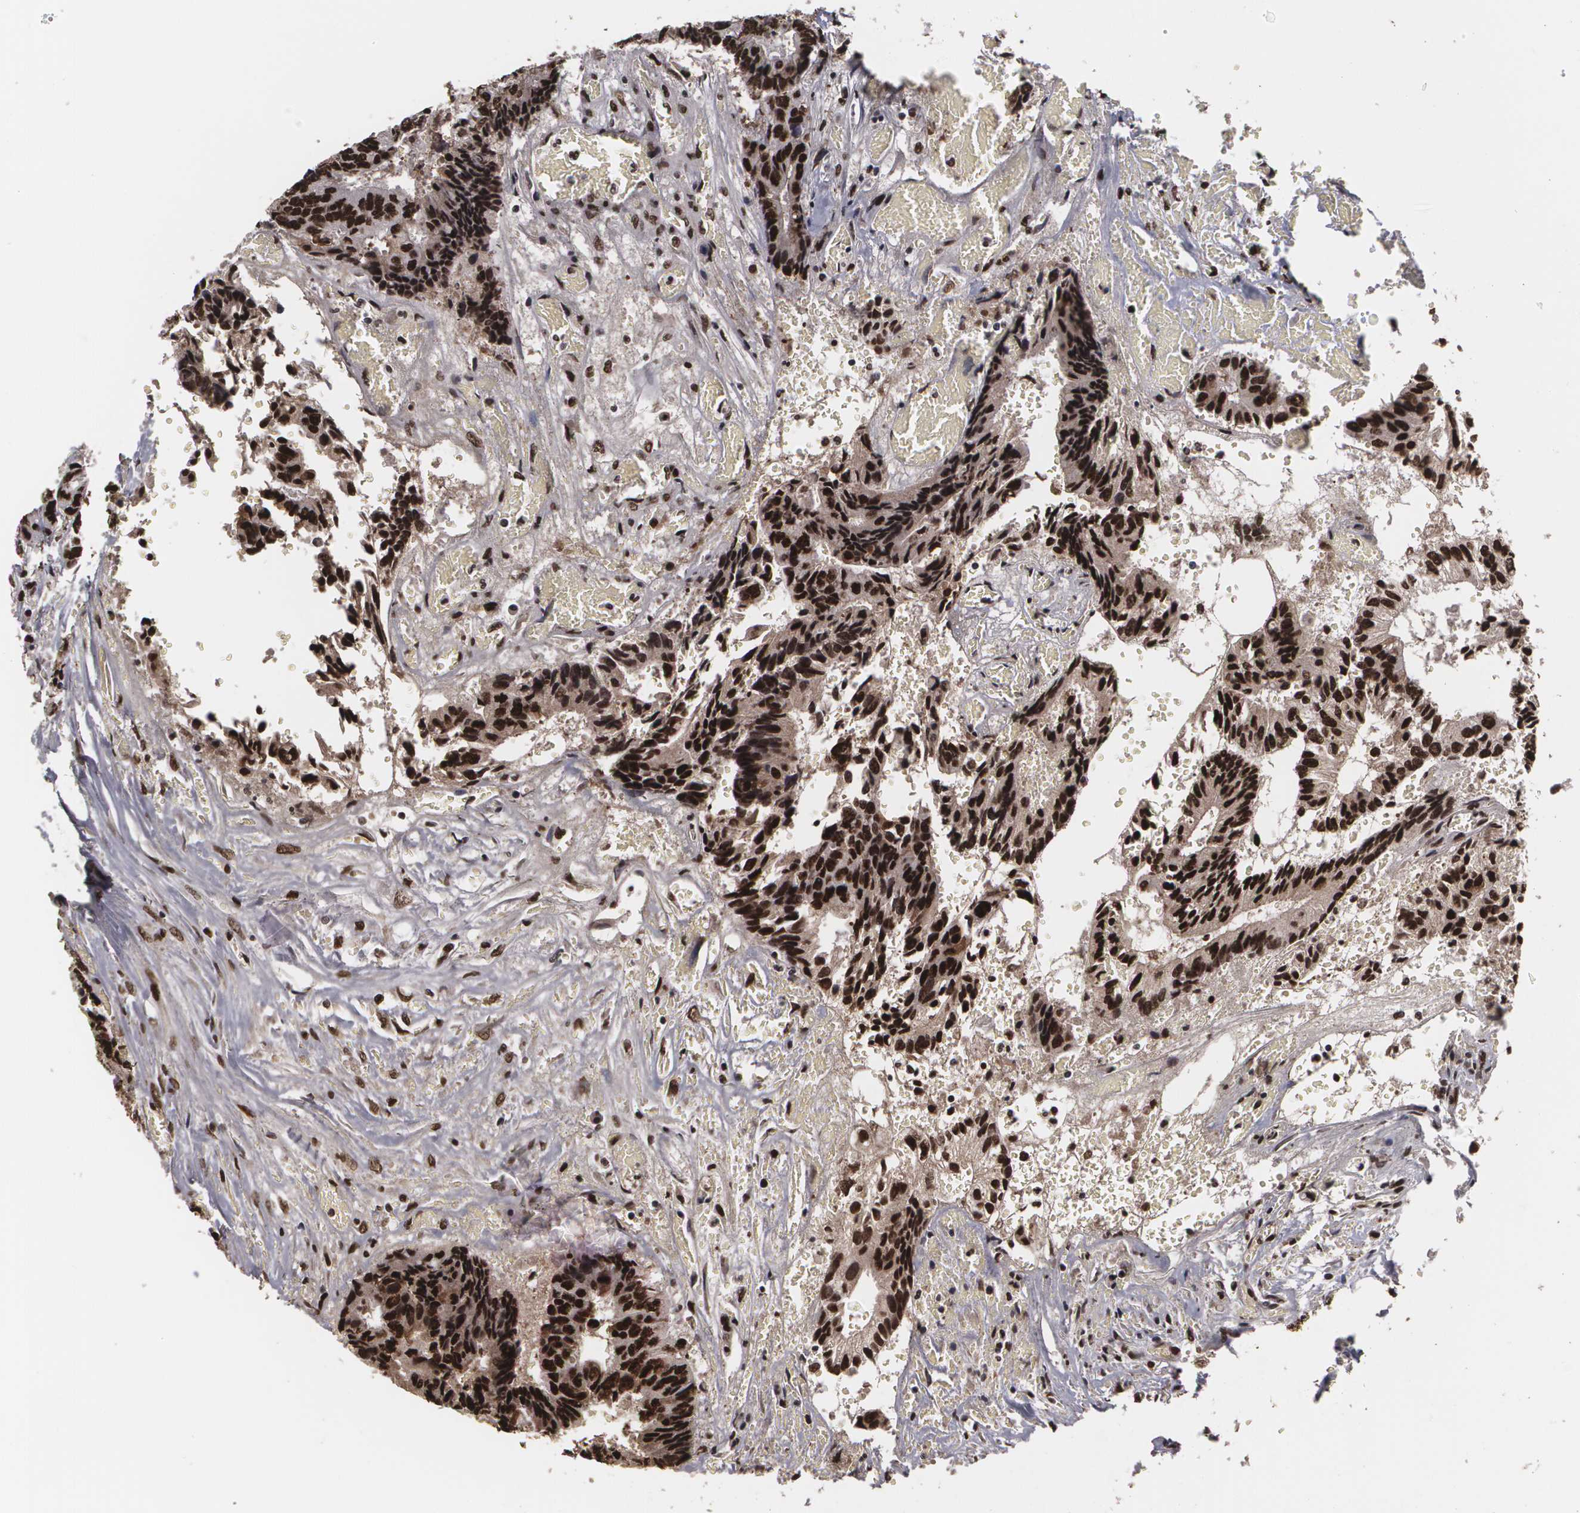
{"staining": {"intensity": "strong", "quantity": ">75%", "location": "nuclear"}, "tissue": "colorectal cancer", "cell_type": "Tumor cells", "image_type": "cancer", "snomed": [{"axis": "morphology", "description": "Adenocarcinoma, NOS"}, {"axis": "topography", "description": "Rectum"}], "caption": "Colorectal cancer stained with IHC displays strong nuclear expression in approximately >75% of tumor cells. (DAB (3,3'-diaminobenzidine) IHC with brightfield microscopy, high magnification).", "gene": "RCOR1", "patient": {"sex": "male", "age": 55}}